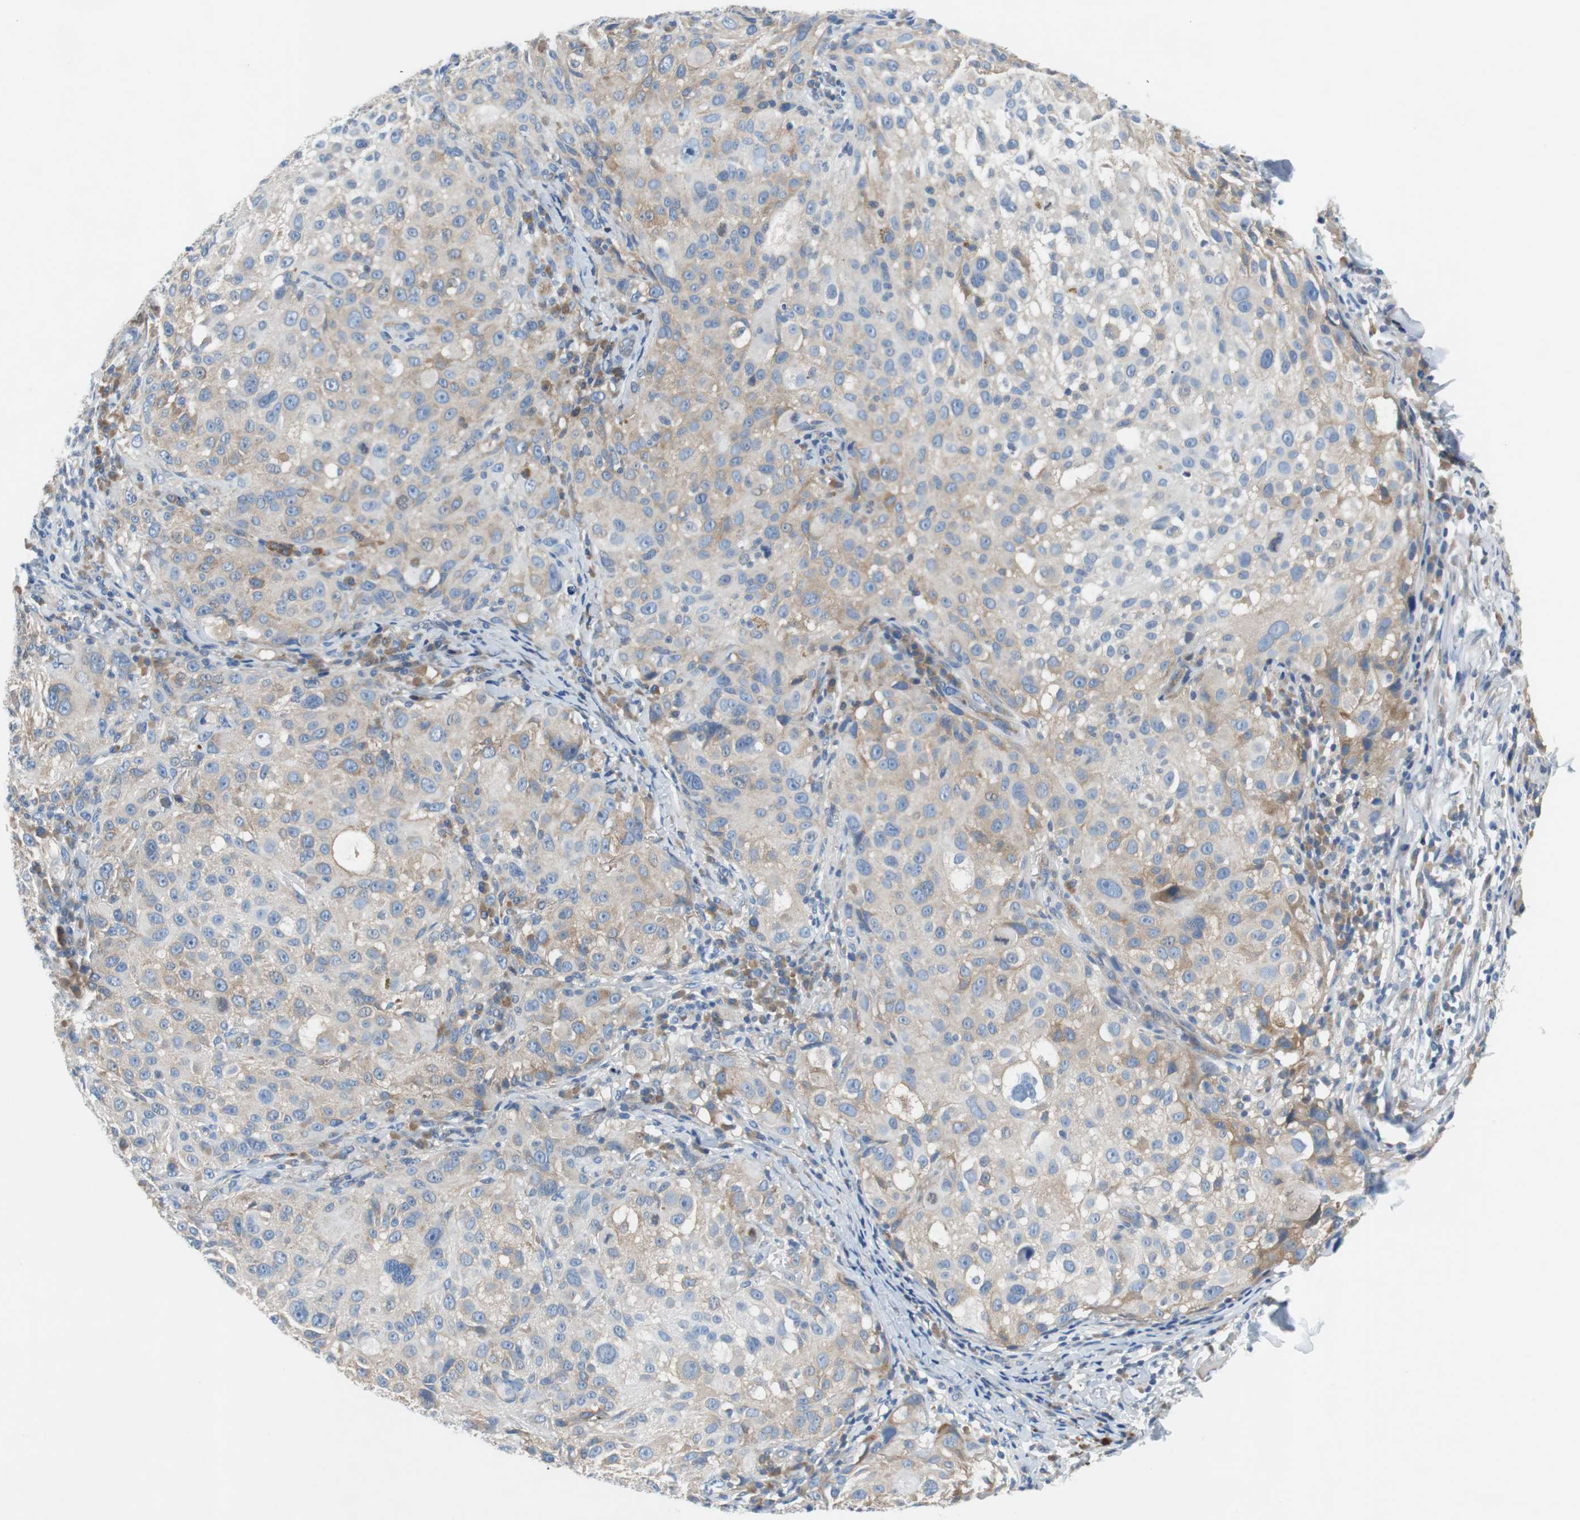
{"staining": {"intensity": "weak", "quantity": ">75%", "location": "cytoplasmic/membranous"}, "tissue": "melanoma", "cell_type": "Tumor cells", "image_type": "cancer", "snomed": [{"axis": "morphology", "description": "Necrosis, NOS"}, {"axis": "morphology", "description": "Malignant melanoma, NOS"}, {"axis": "topography", "description": "Skin"}], "caption": "Immunohistochemistry (IHC) of human melanoma displays low levels of weak cytoplasmic/membranous staining in approximately >75% of tumor cells. (DAB (3,3'-diaminobenzidine) IHC with brightfield microscopy, high magnification).", "gene": "EEF2K", "patient": {"sex": "female", "age": 87}}